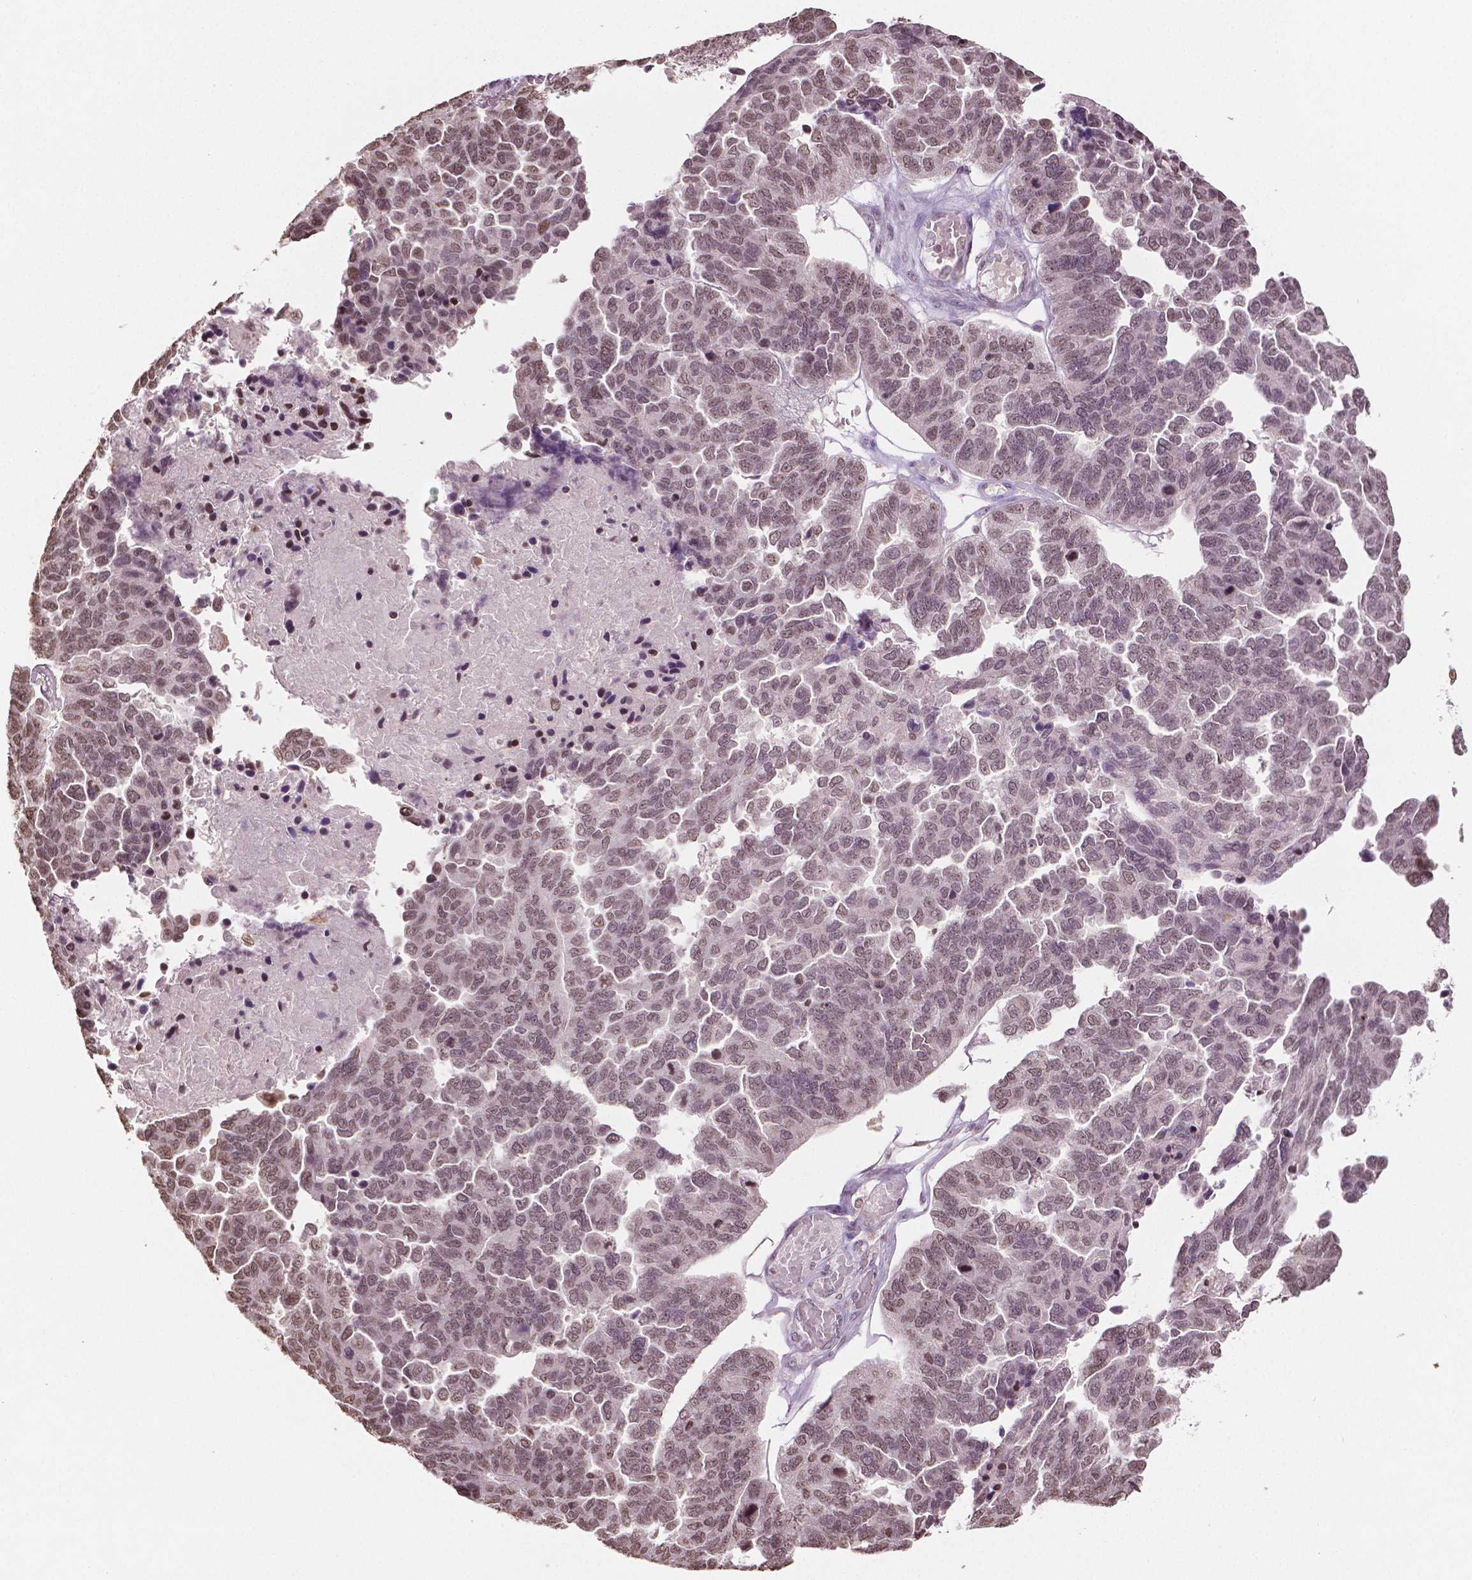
{"staining": {"intensity": "moderate", "quantity": ">75%", "location": "nuclear"}, "tissue": "ovarian cancer", "cell_type": "Tumor cells", "image_type": "cancer", "snomed": [{"axis": "morphology", "description": "Cystadenocarcinoma, serous, NOS"}, {"axis": "topography", "description": "Ovary"}], "caption": "Ovarian cancer (serous cystadenocarcinoma) stained for a protein (brown) exhibits moderate nuclear positive positivity in about >75% of tumor cells.", "gene": "DEK", "patient": {"sex": "female", "age": 64}}